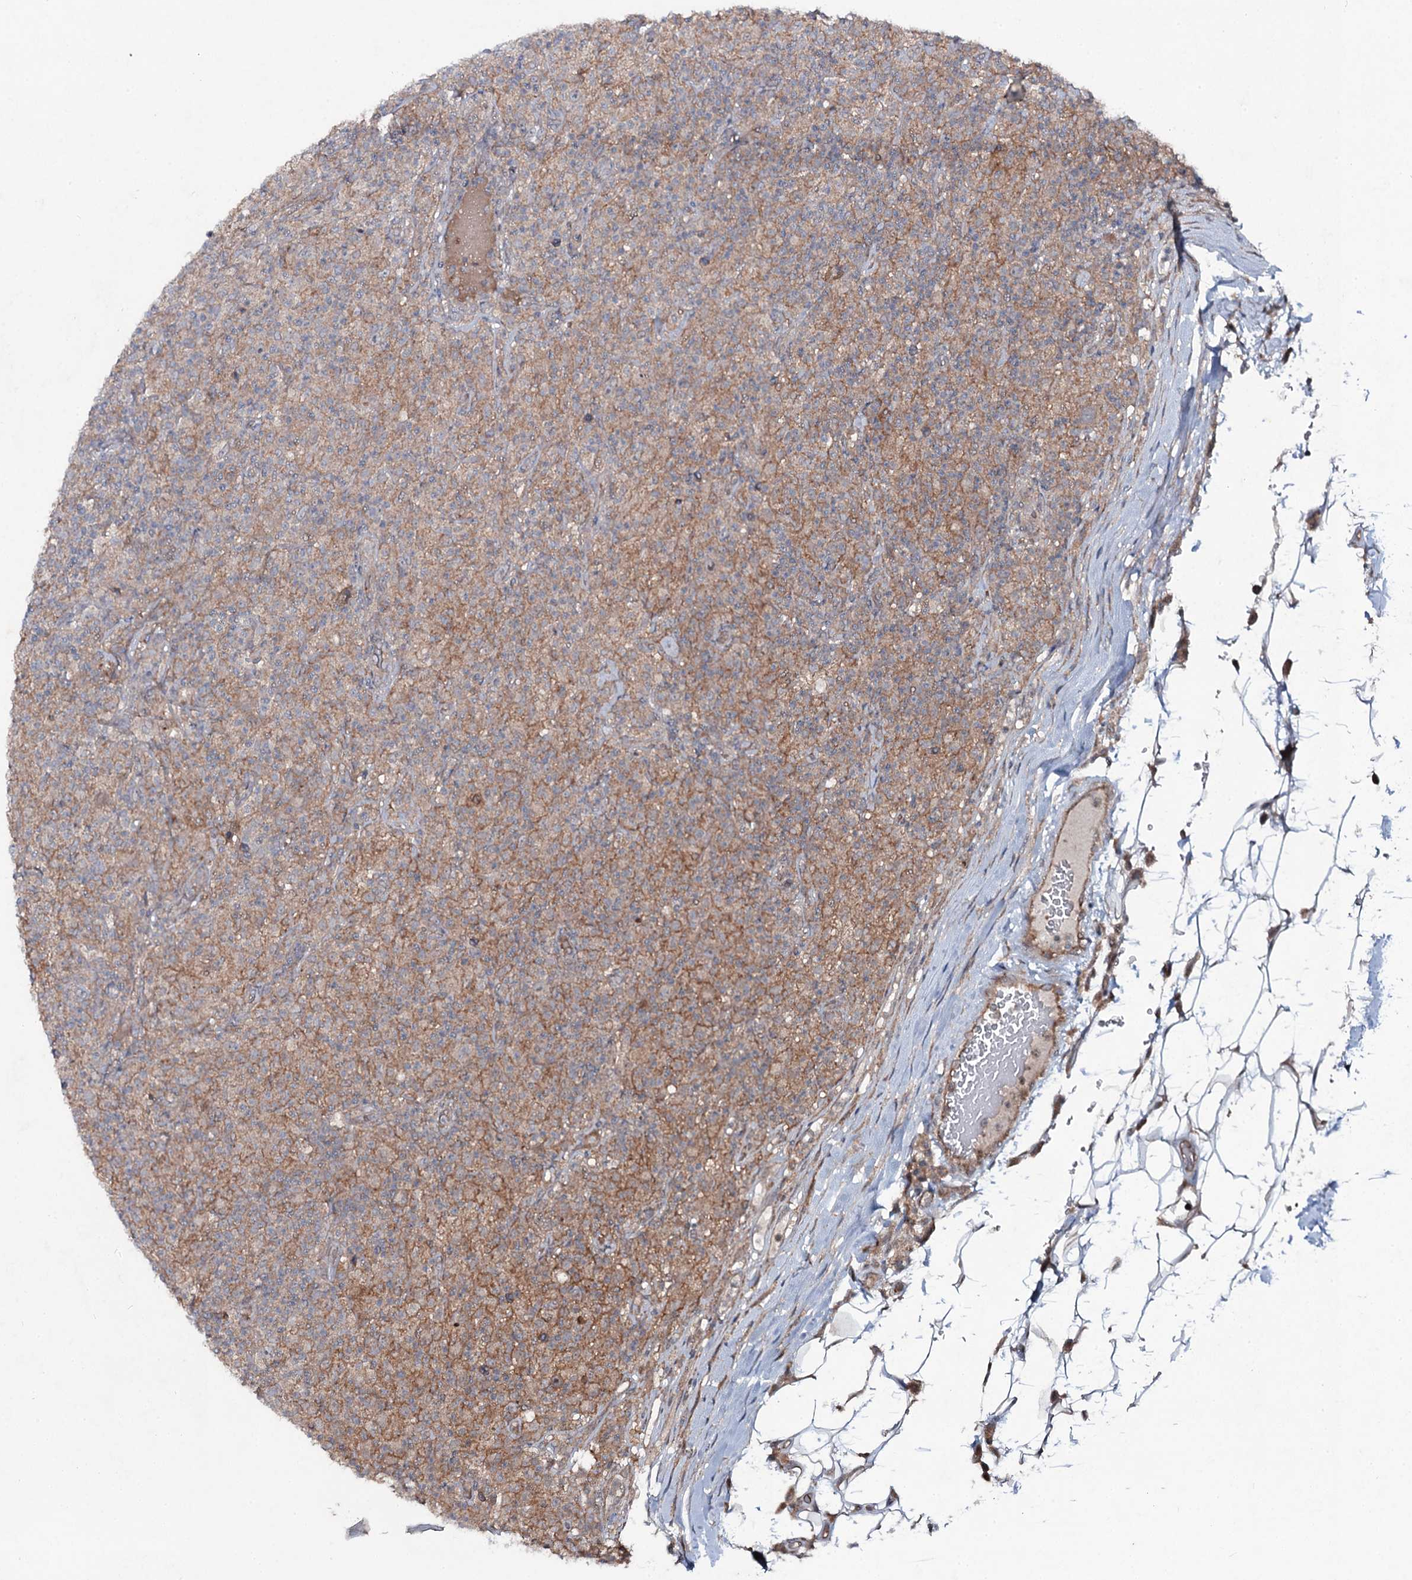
{"staining": {"intensity": "negative", "quantity": "none", "location": "none"}, "tissue": "lymphoma", "cell_type": "Tumor cells", "image_type": "cancer", "snomed": [{"axis": "morphology", "description": "Hodgkin's disease, NOS"}, {"axis": "topography", "description": "Lymph node"}], "caption": "Immunohistochemistry (IHC) histopathology image of human lymphoma stained for a protein (brown), which exhibits no positivity in tumor cells.", "gene": "SNAP23", "patient": {"sex": "male", "age": 70}}